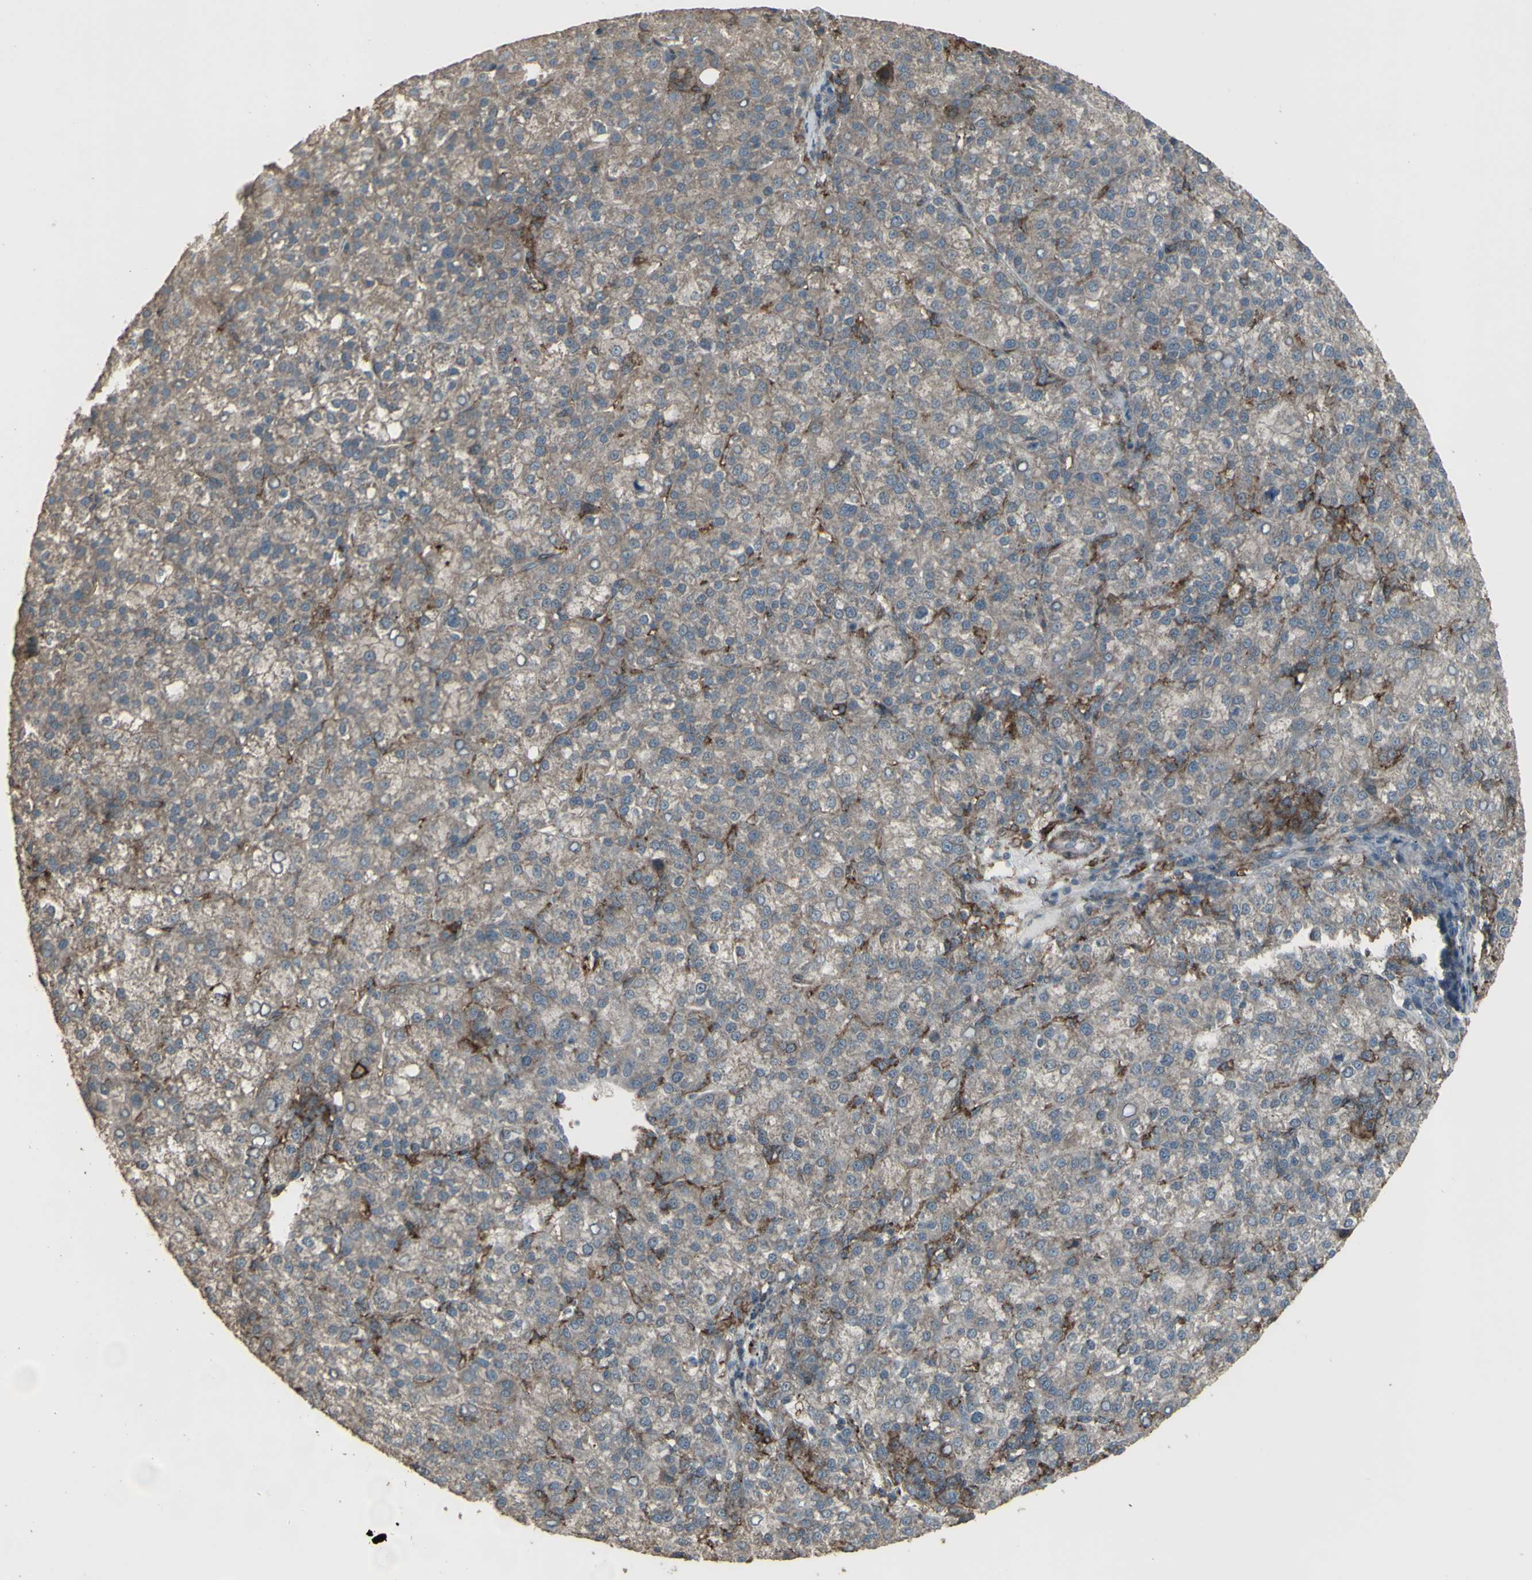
{"staining": {"intensity": "negative", "quantity": "none", "location": "none"}, "tissue": "liver cancer", "cell_type": "Tumor cells", "image_type": "cancer", "snomed": [{"axis": "morphology", "description": "Carcinoma, Hepatocellular, NOS"}, {"axis": "topography", "description": "Liver"}], "caption": "IHC of human hepatocellular carcinoma (liver) displays no positivity in tumor cells.", "gene": "SMO", "patient": {"sex": "female", "age": 58}}